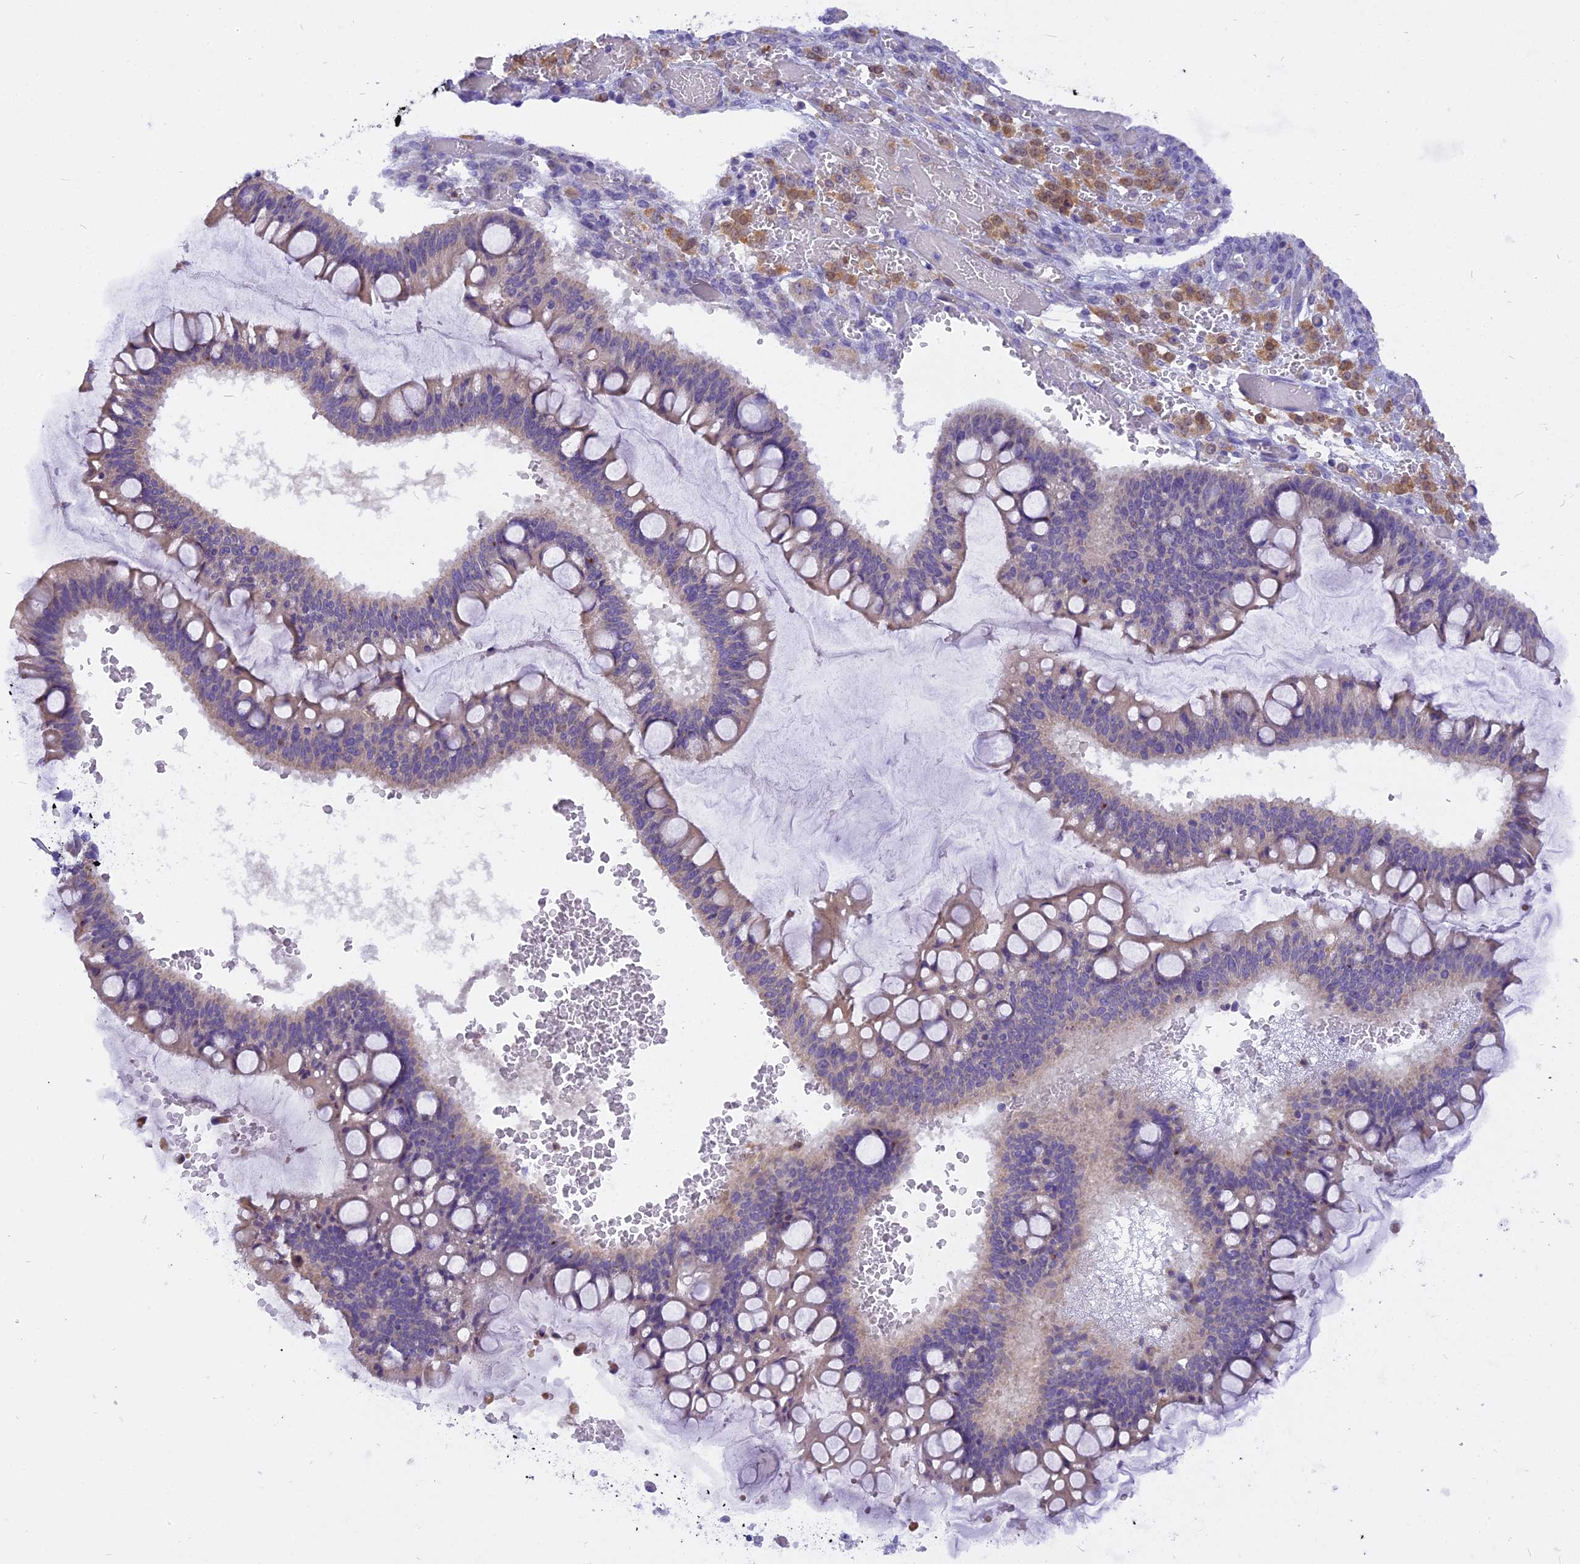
{"staining": {"intensity": "weak", "quantity": "<25%", "location": "cytoplasmic/membranous"}, "tissue": "ovarian cancer", "cell_type": "Tumor cells", "image_type": "cancer", "snomed": [{"axis": "morphology", "description": "Cystadenocarcinoma, mucinous, NOS"}, {"axis": "topography", "description": "Ovary"}], "caption": "The immunohistochemistry (IHC) micrograph has no significant positivity in tumor cells of ovarian mucinous cystadenocarcinoma tissue.", "gene": "TRIM3", "patient": {"sex": "female", "age": 73}}